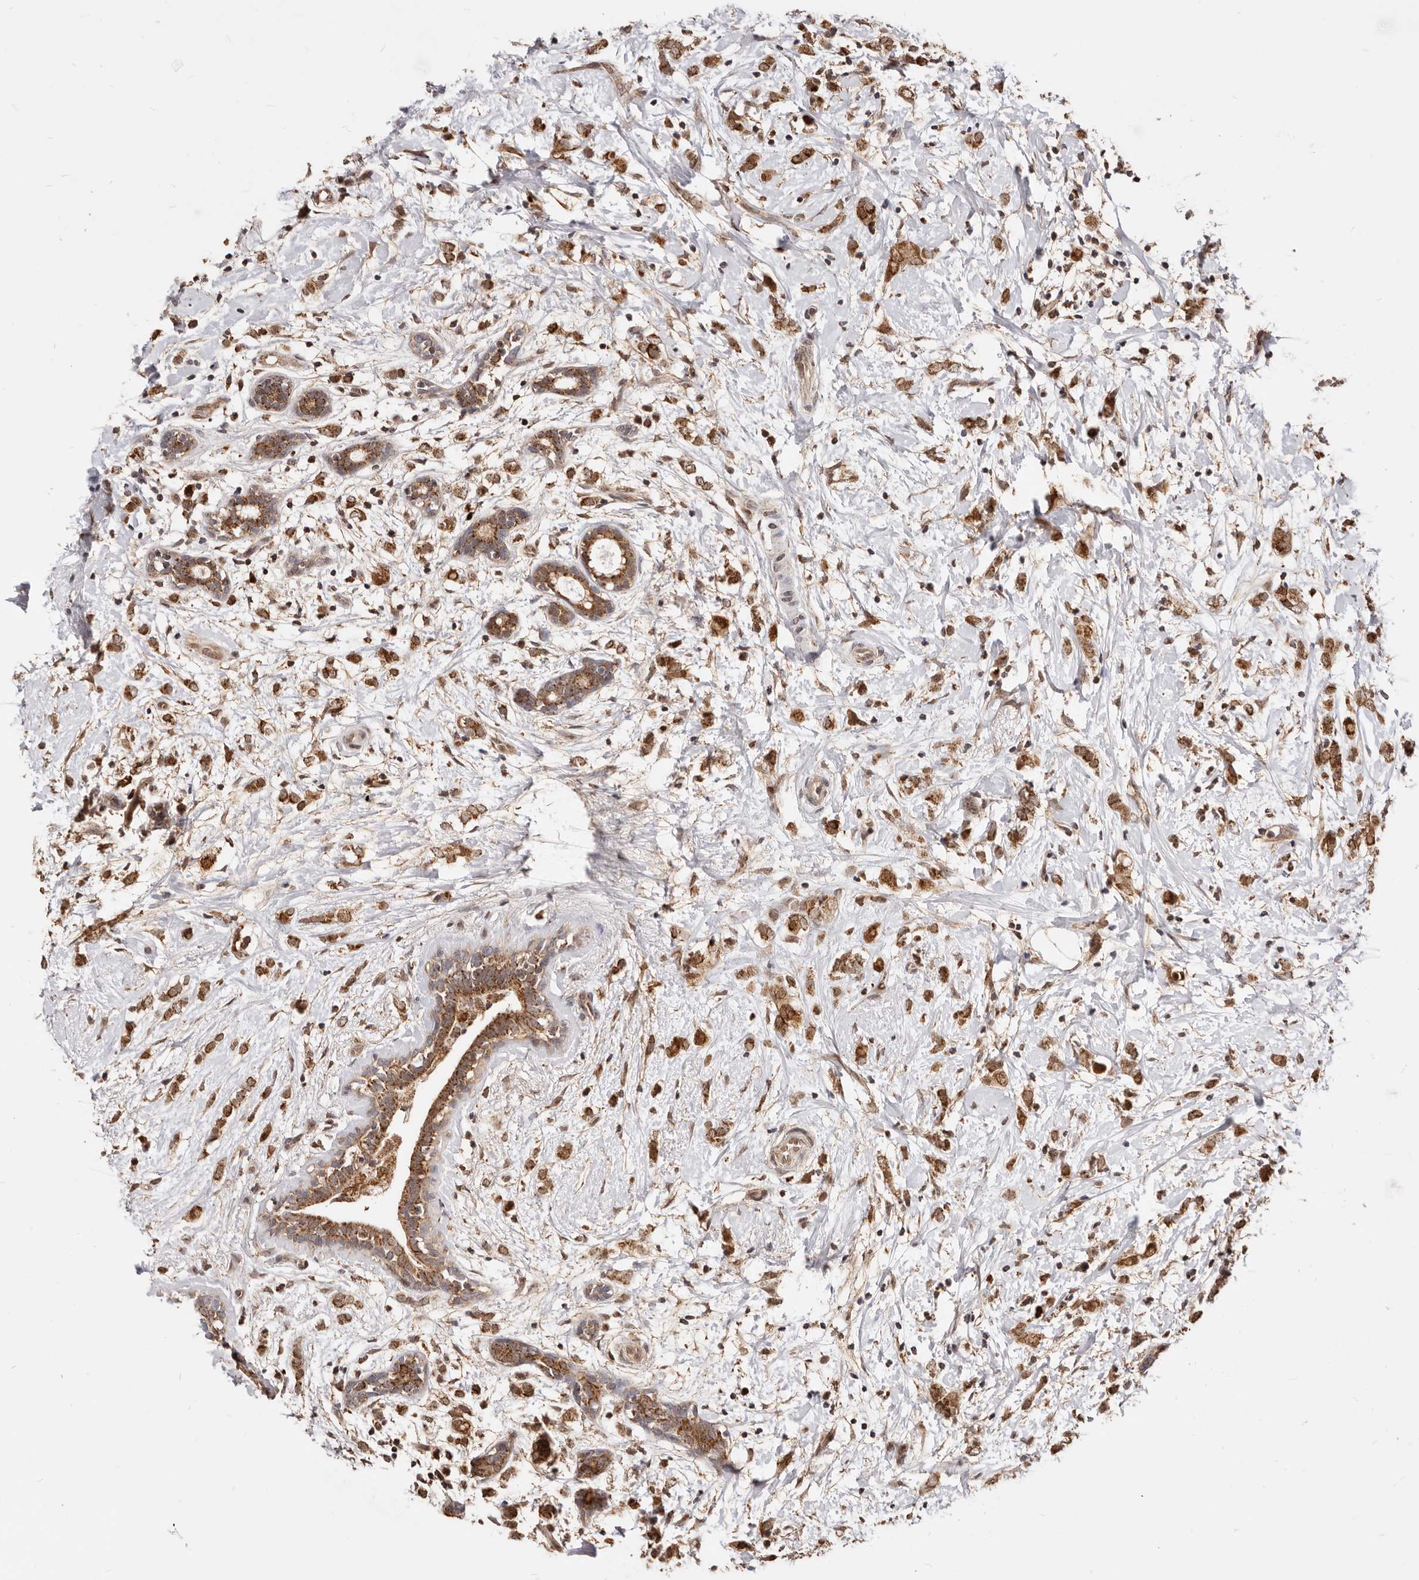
{"staining": {"intensity": "strong", "quantity": ">75%", "location": "cytoplasmic/membranous,nuclear"}, "tissue": "breast cancer", "cell_type": "Tumor cells", "image_type": "cancer", "snomed": [{"axis": "morphology", "description": "Normal tissue, NOS"}, {"axis": "morphology", "description": "Lobular carcinoma"}, {"axis": "topography", "description": "Breast"}], "caption": "There is high levels of strong cytoplasmic/membranous and nuclear expression in tumor cells of lobular carcinoma (breast), as demonstrated by immunohistochemical staining (brown color).", "gene": "SEC14L1", "patient": {"sex": "female", "age": 47}}